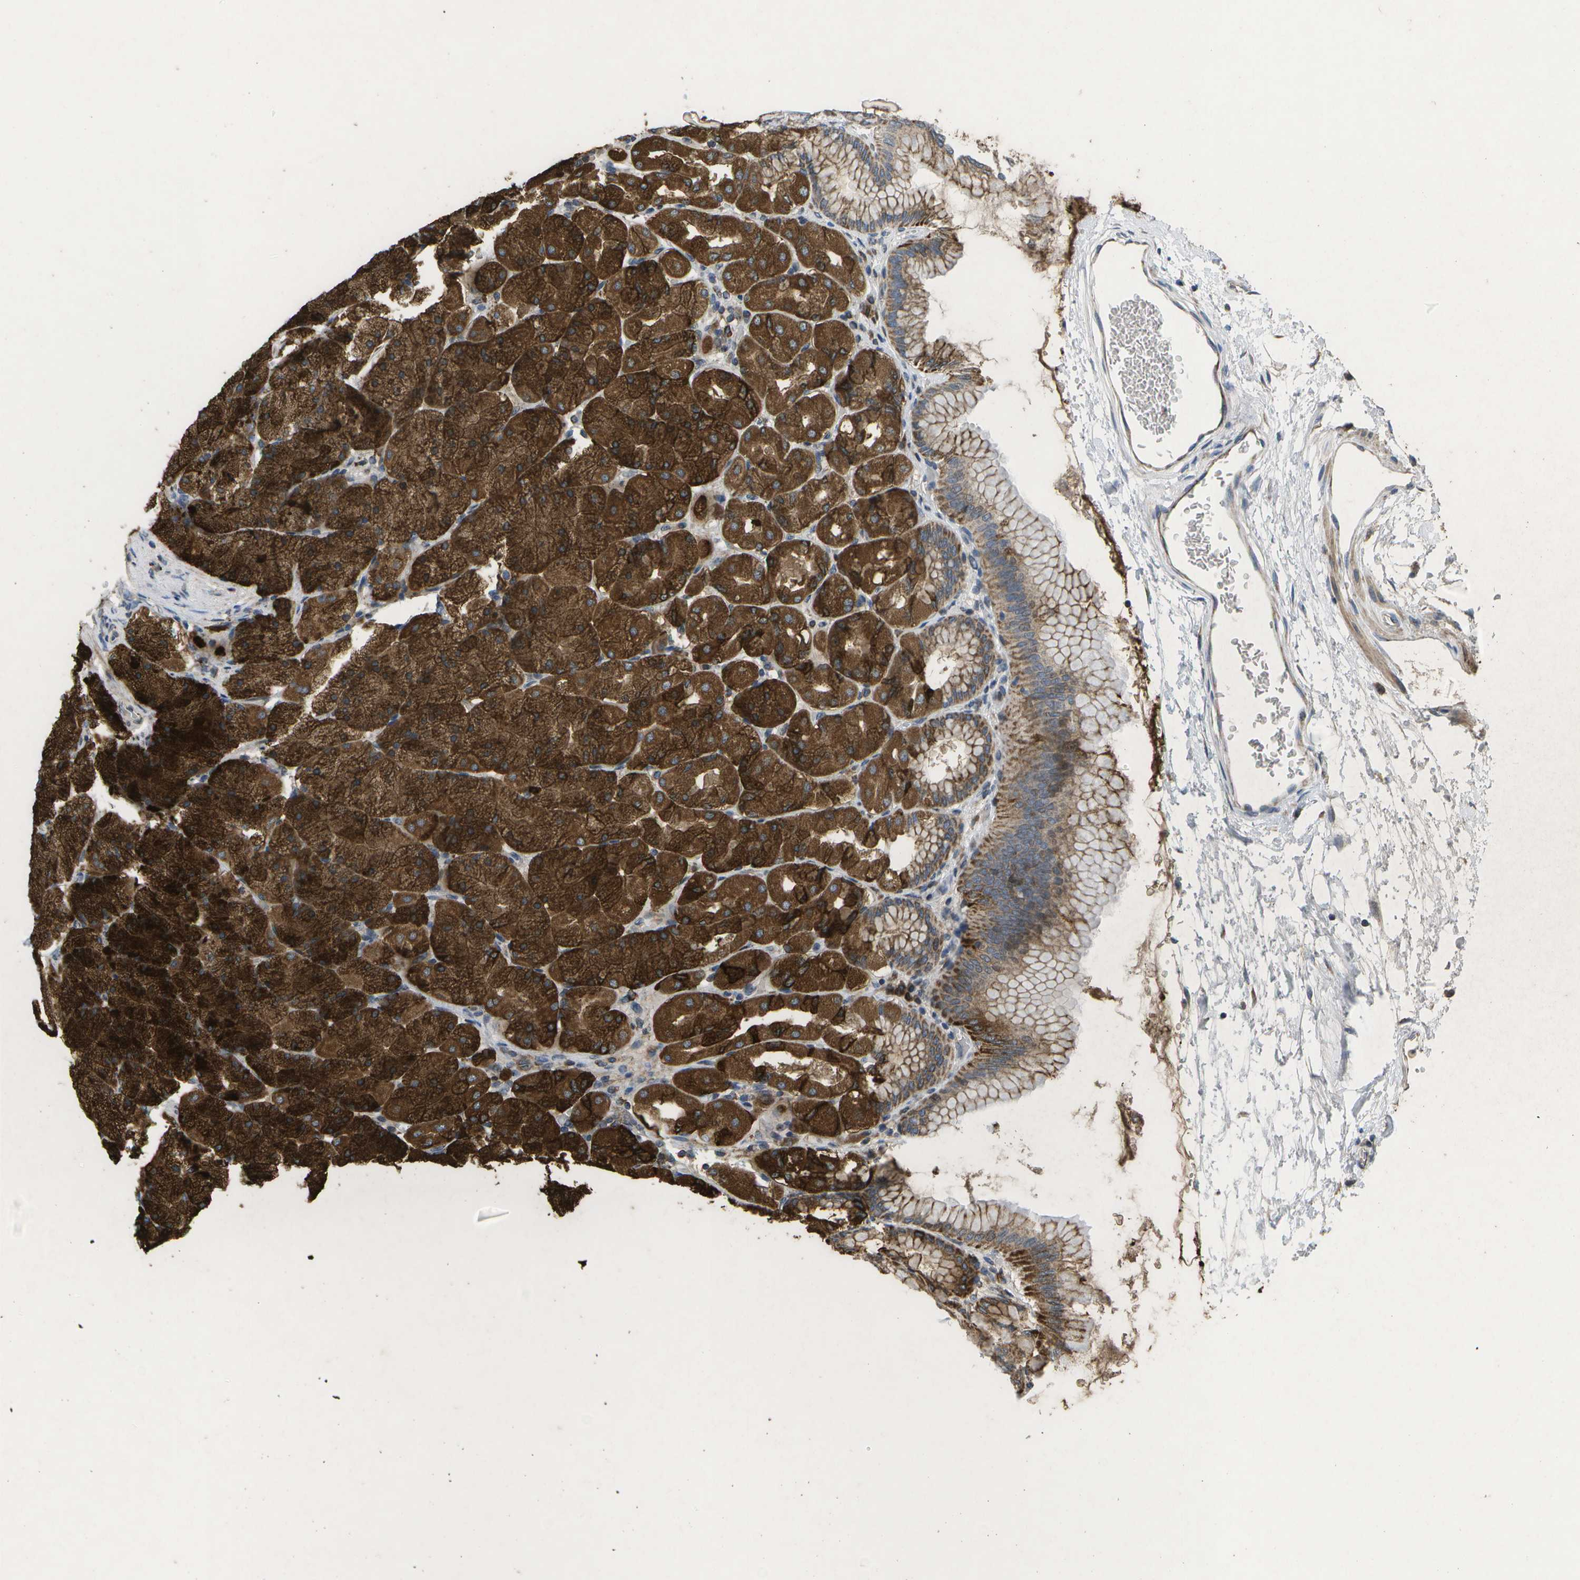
{"staining": {"intensity": "strong", "quantity": ">75%", "location": "cytoplasmic/membranous"}, "tissue": "stomach", "cell_type": "Glandular cells", "image_type": "normal", "snomed": [{"axis": "morphology", "description": "Normal tissue, NOS"}, {"axis": "topography", "description": "Stomach, upper"}], "caption": "Protein analysis of benign stomach exhibits strong cytoplasmic/membranous expression in approximately >75% of glandular cells.", "gene": "HADHA", "patient": {"sex": "female", "age": 56}}